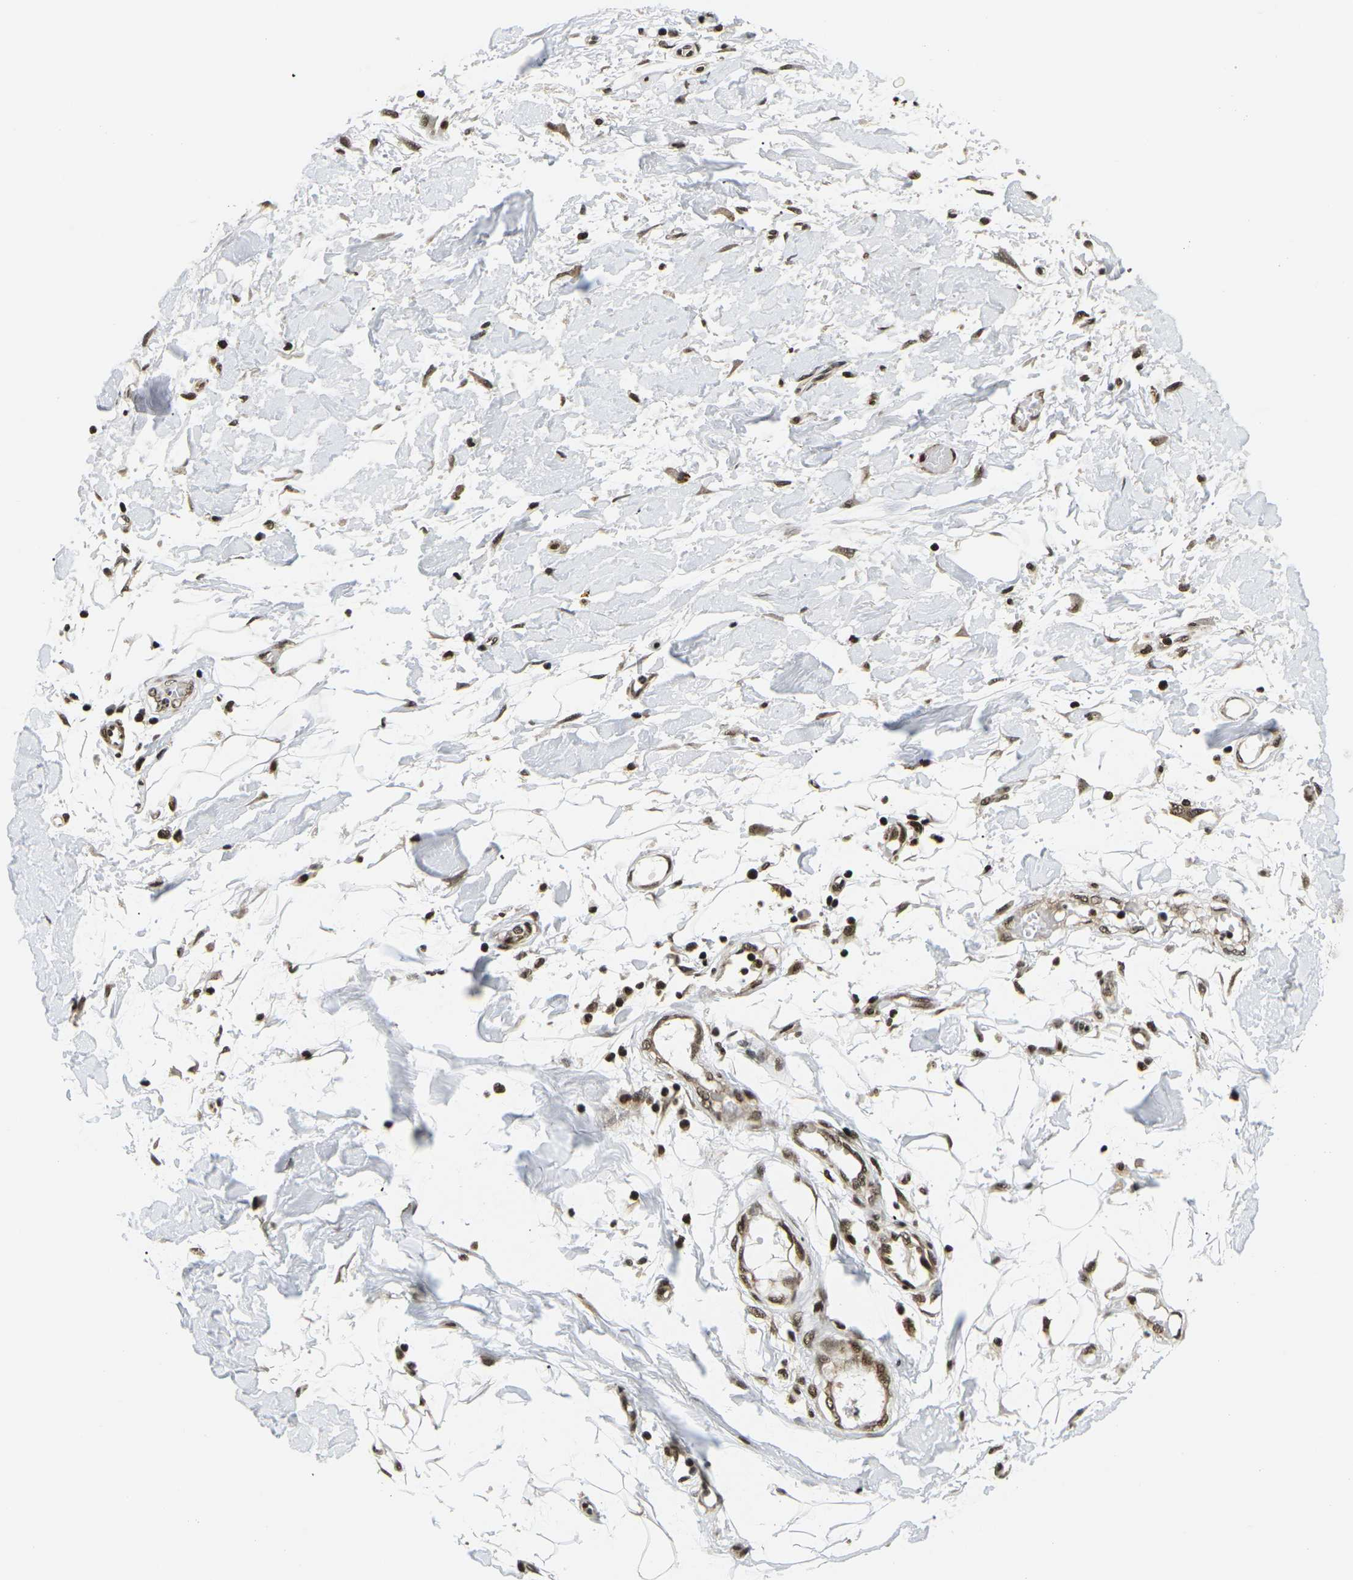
{"staining": {"intensity": "moderate", "quantity": ">75%", "location": "nuclear"}, "tissue": "adipose tissue", "cell_type": "Adipocytes", "image_type": "normal", "snomed": [{"axis": "morphology", "description": "Normal tissue, NOS"}, {"axis": "morphology", "description": "Squamous cell carcinoma, NOS"}, {"axis": "topography", "description": "Skin"}, {"axis": "topography", "description": "Peripheral nerve tissue"}], "caption": "IHC (DAB) staining of unremarkable human adipose tissue demonstrates moderate nuclear protein positivity in about >75% of adipocytes.", "gene": "CELF1", "patient": {"sex": "male", "age": 83}}